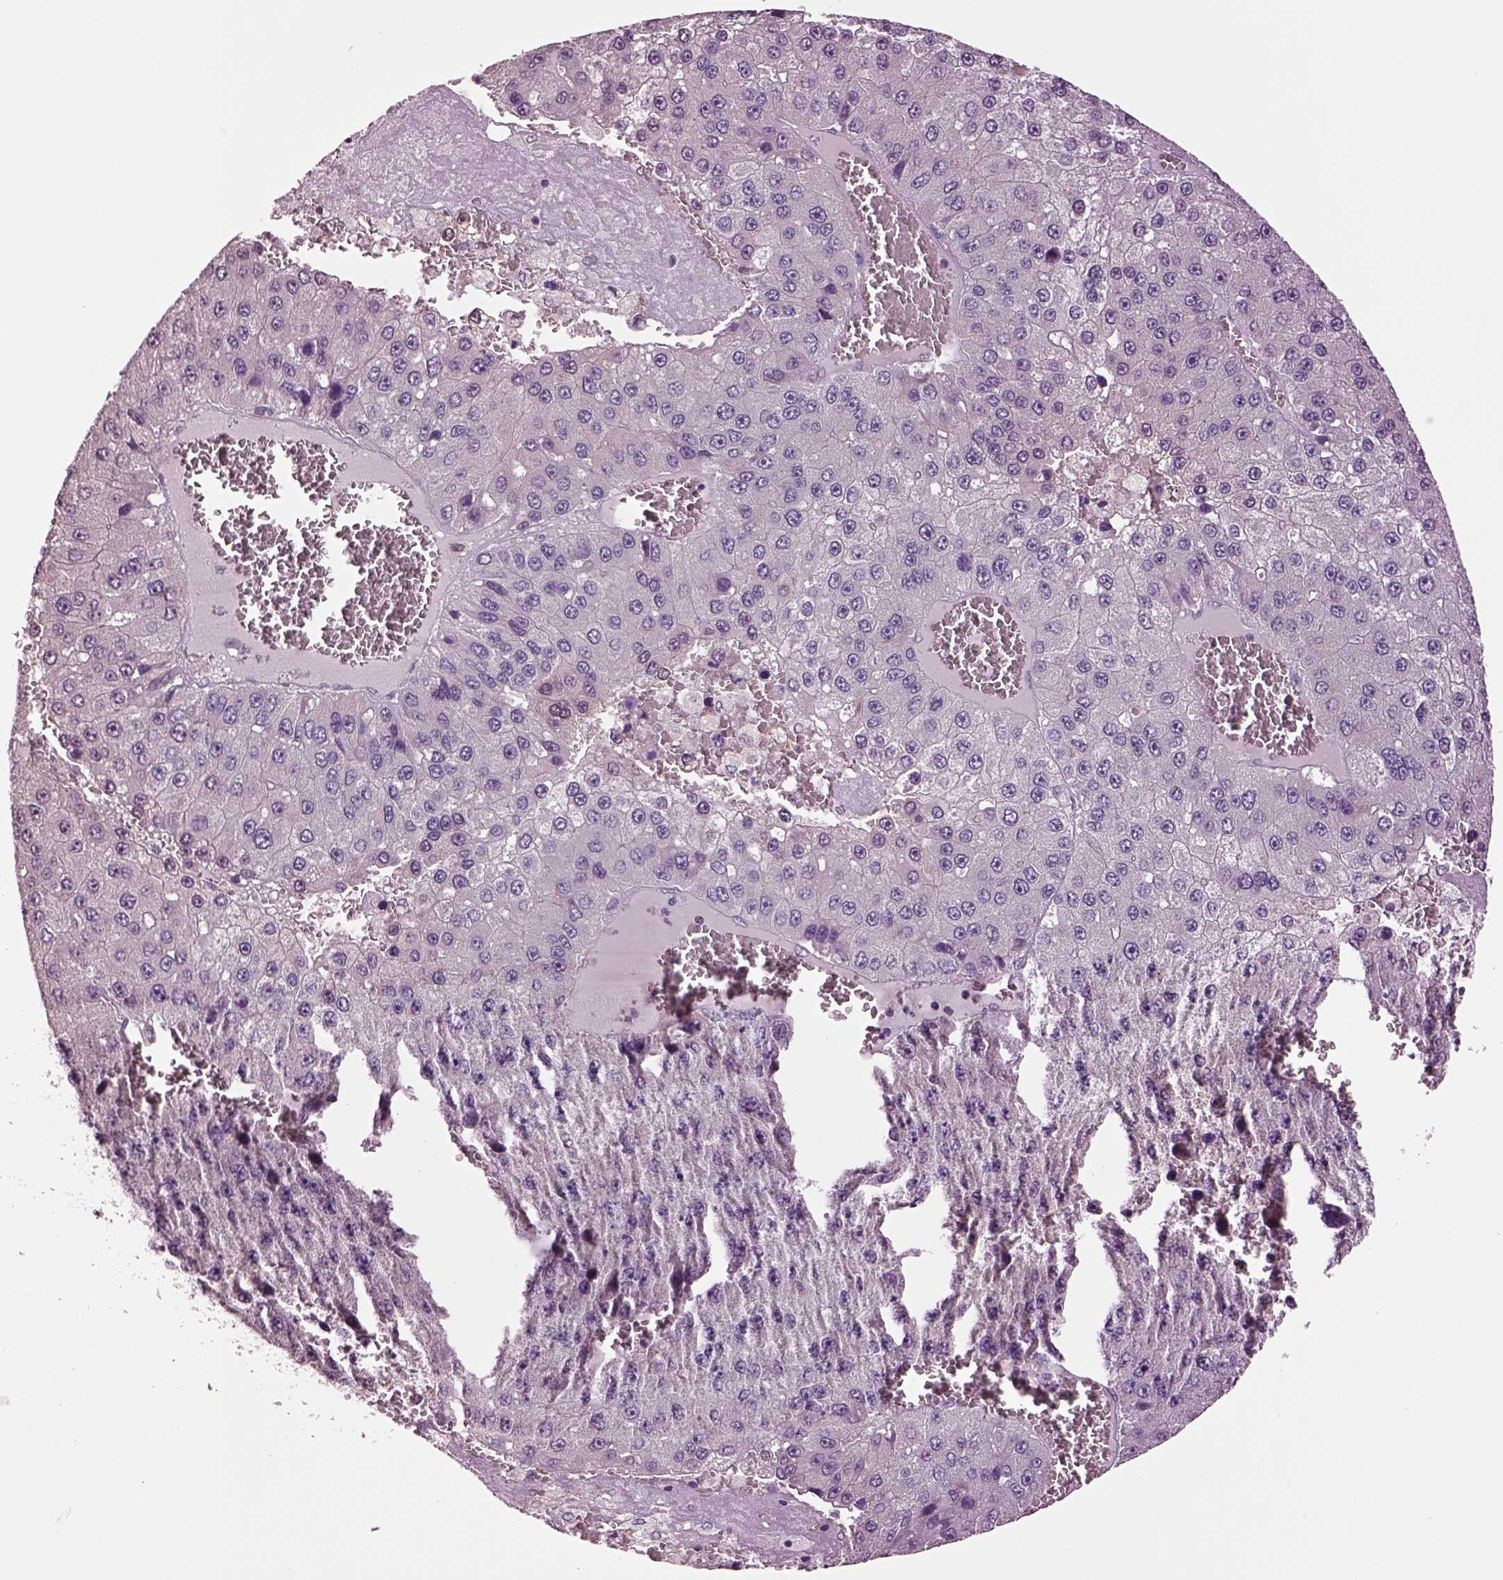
{"staining": {"intensity": "negative", "quantity": "none", "location": "none"}, "tissue": "liver cancer", "cell_type": "Tumor cells", "image_type": "cancer", "snomed": [{"axis": "morphology", "description": "Carcinoma, Hepatocellular, NOS"}, {"axis": "topography", "description": "Liver"}], "caption": "A histopathology image of human liver cancer is negative for staining in tumor cells.", "gene": "CLPSL1", "patient": {"sex": "female", "age": 73}}